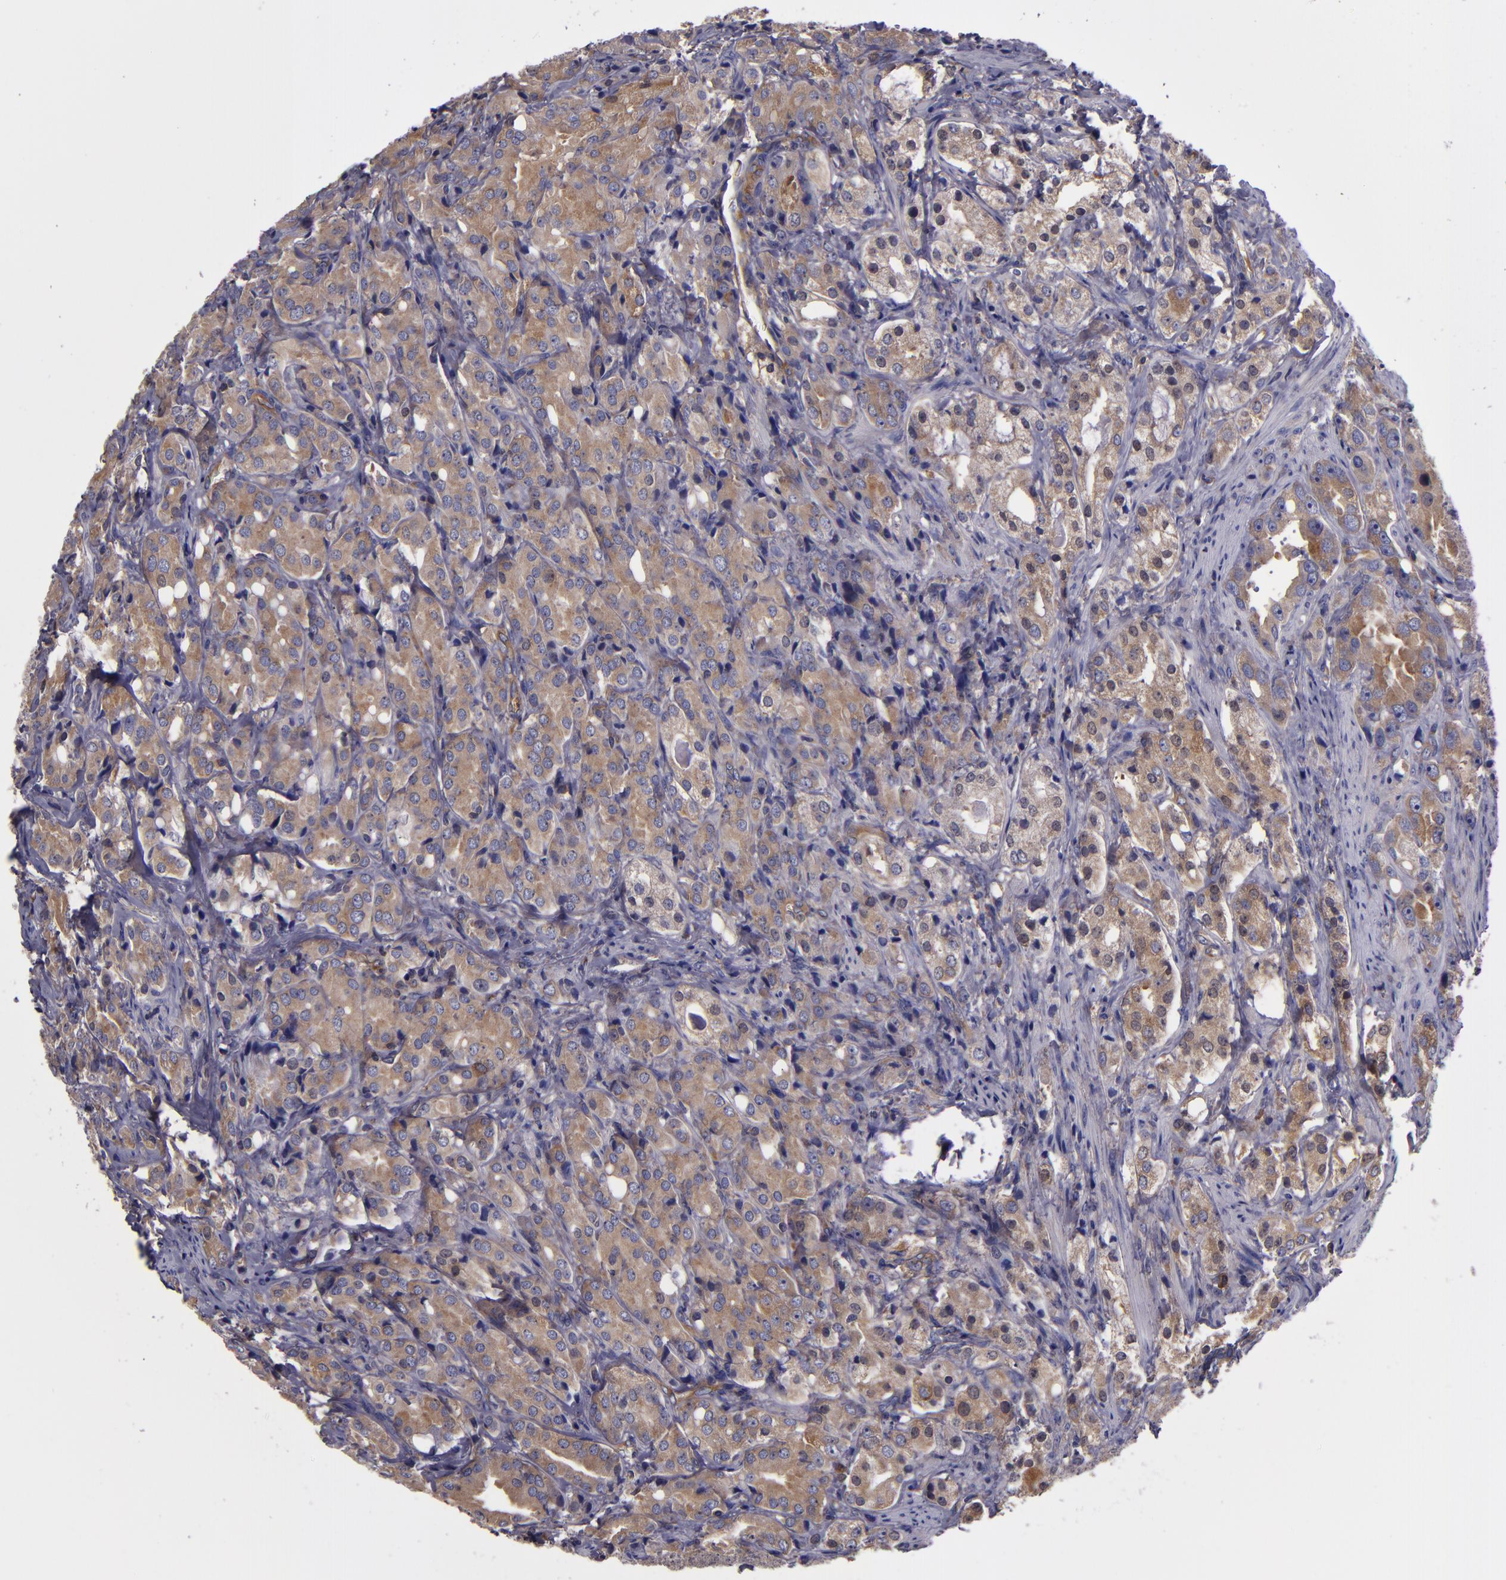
{"staining": {"intensity": "weak", "quantity": ">75%", "location": "cytoplasmic/membranous"}, "tissue": "prostate cancer", "cell_type": "Tumor cells", "image_type": "cancer", "snomed": [{"axis": "morphology", "description": "Adenocarcinoma, High grade"}, {"axis": "topography", "description": "Prostate"}], "caption": "Protein staining by IHC displays weak cytoplasmic/membranous staining in approximately >75% of tumor cells in prostate cancer.", "gene": "CARS1", "patient": {"sex": "male", "age": 68}}